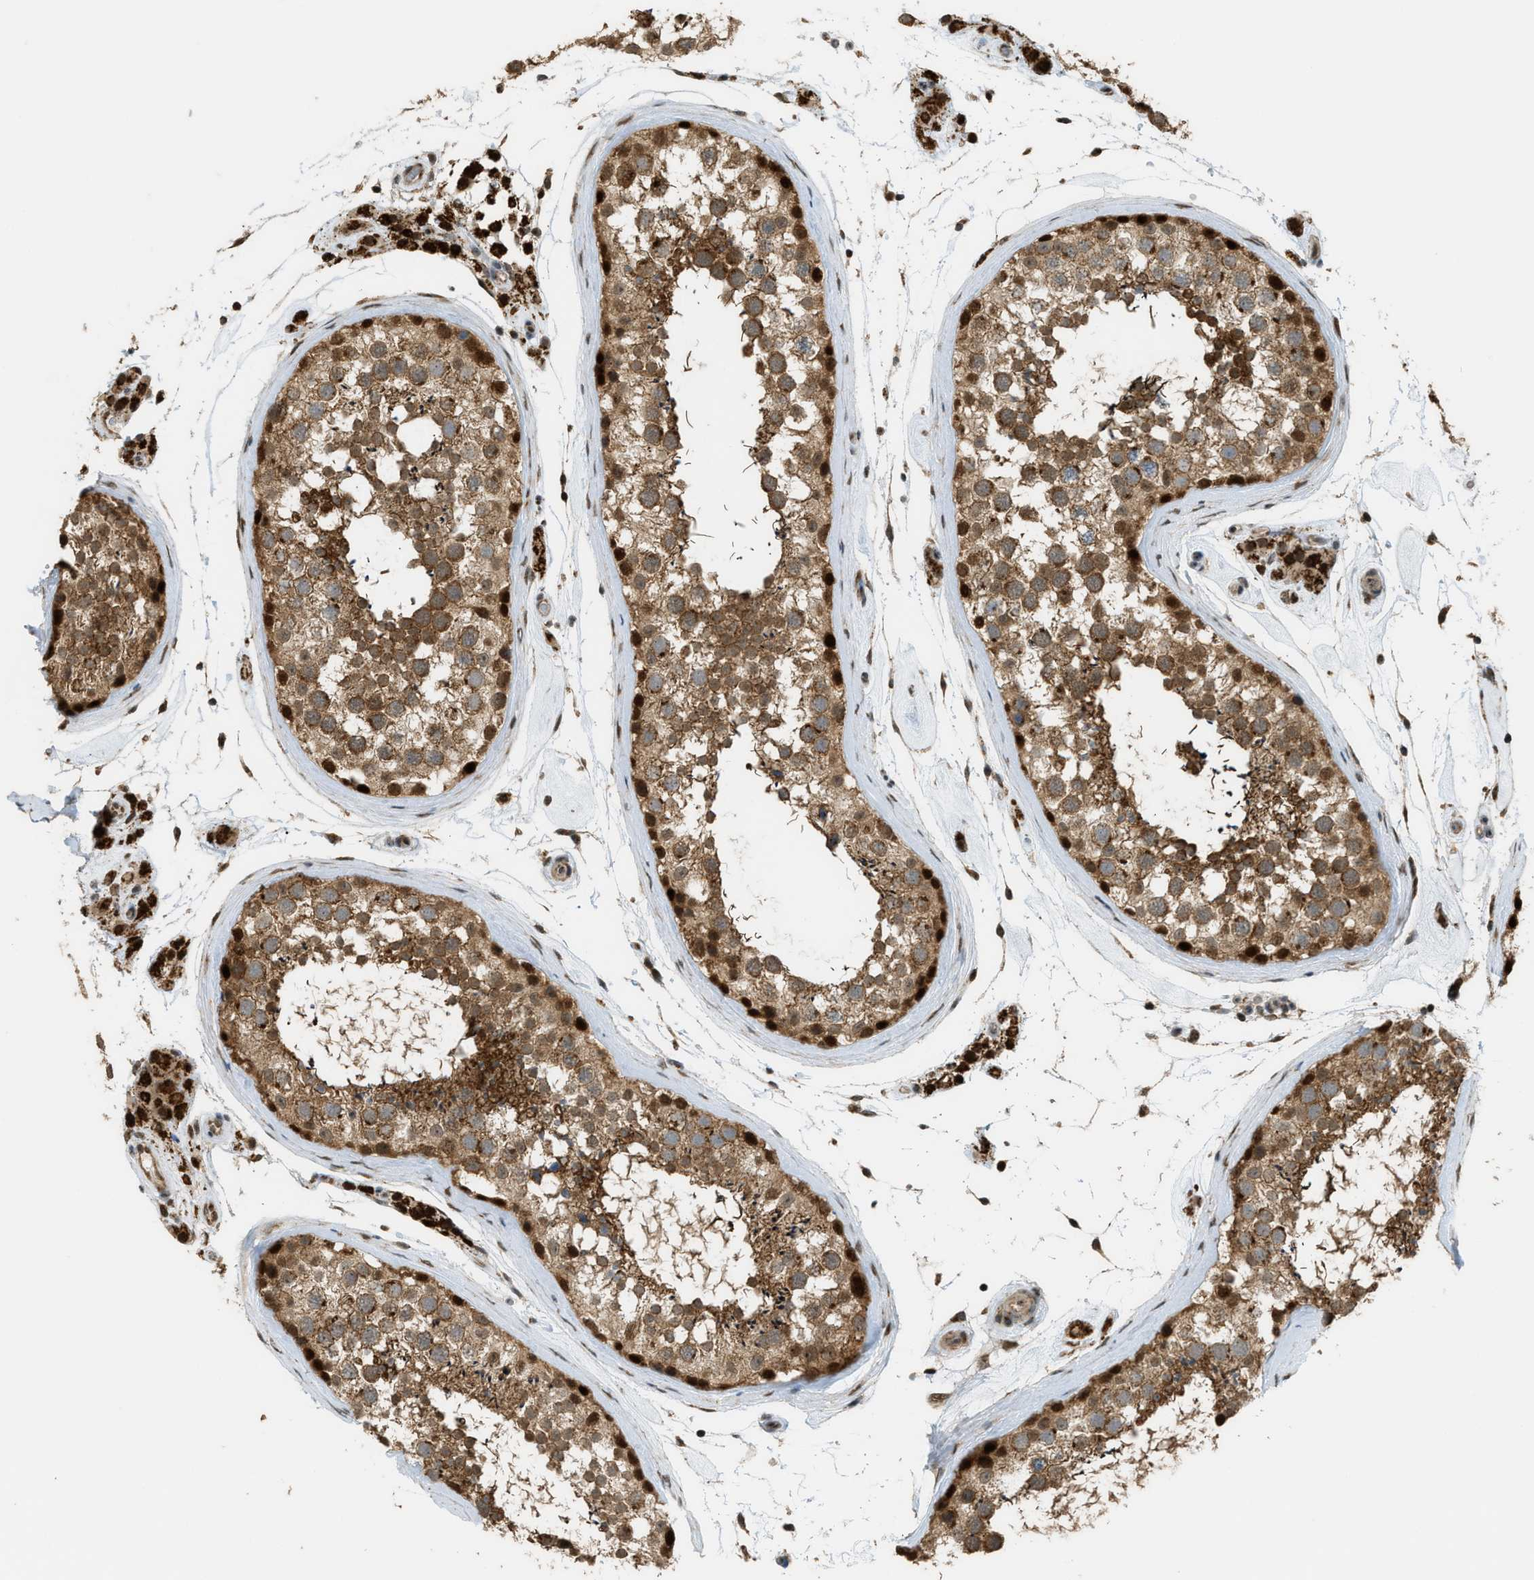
{"staining": {"intensity": "strong", "quantity": ">75%", "location": "cytoplasmic/membranous,nuclear"}, "tissue": "testis", "cell_type": "Cells in seminiferous ducts", "image_type": "normal", "snomed": [{"axis": "morphology", "description": "Normal tissue, NOS"}, {"axis": "topography", "description": "Testis"}], "caption": "IHC (DAB) staining of unremarkable human testis reveals strong cytoplasmic/membranous,nuclear protein expression in about >75% of cells in seminiferous ducts.", "gene": "CCDC186", "patient": {"sex": "male", "age": 46}}